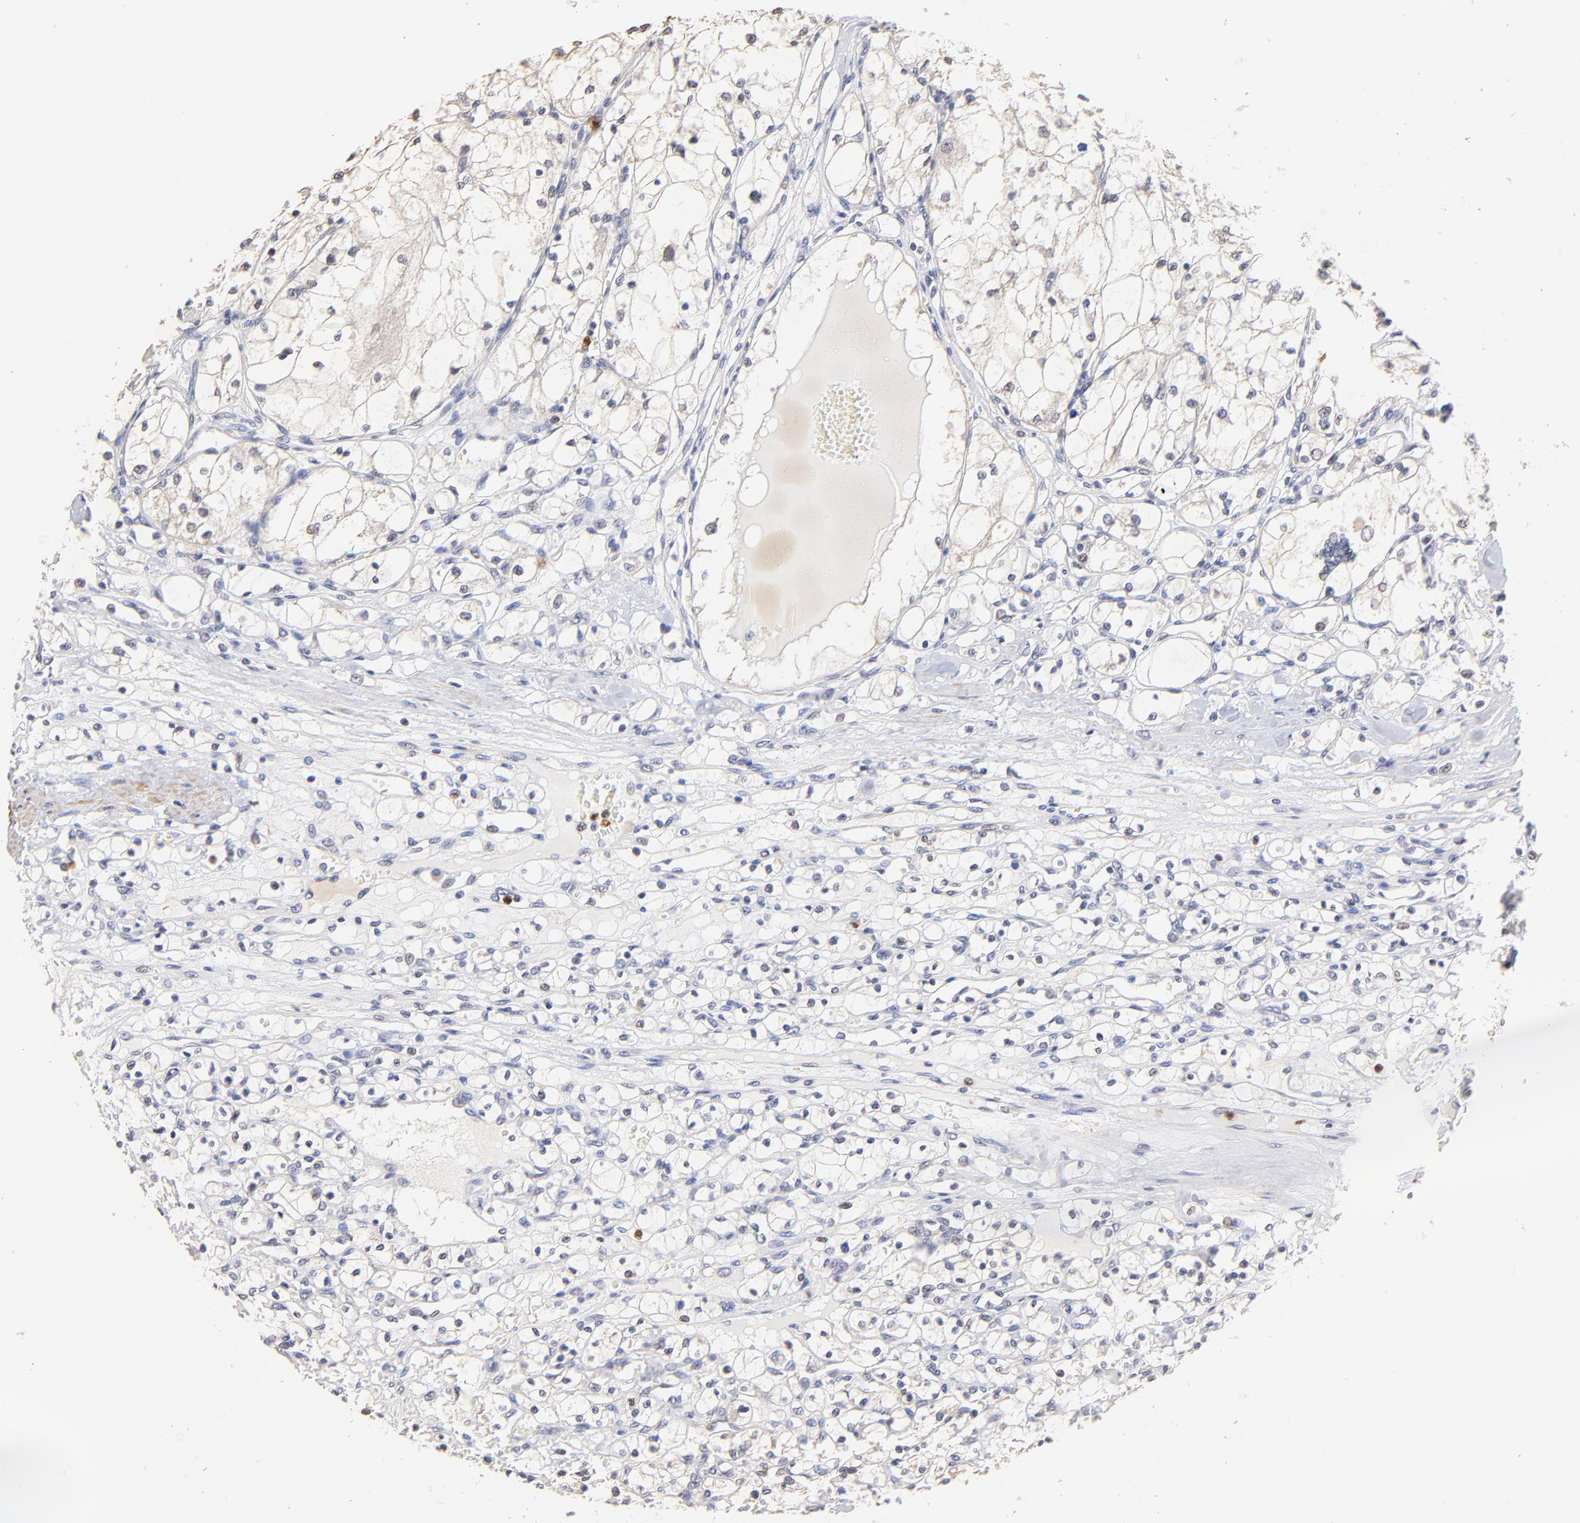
{"staining": {"intensity": "negative", "quantity": "none", "location": "none"}, "tissue": "renal cancer", "cell_type": "Tumor cells", "image_type": "cancer", "snomed": [{"axis": "morphology", "description": "Adenocarcinoma, NOS"}, {"axis": "topography", "description": "Kidney"}], "caption": "Tumor cells are negative for protein expression in human renal adenocarcinoma.", "gene": "BBOF1", "patient": {"sex": "male", "age": 61}}